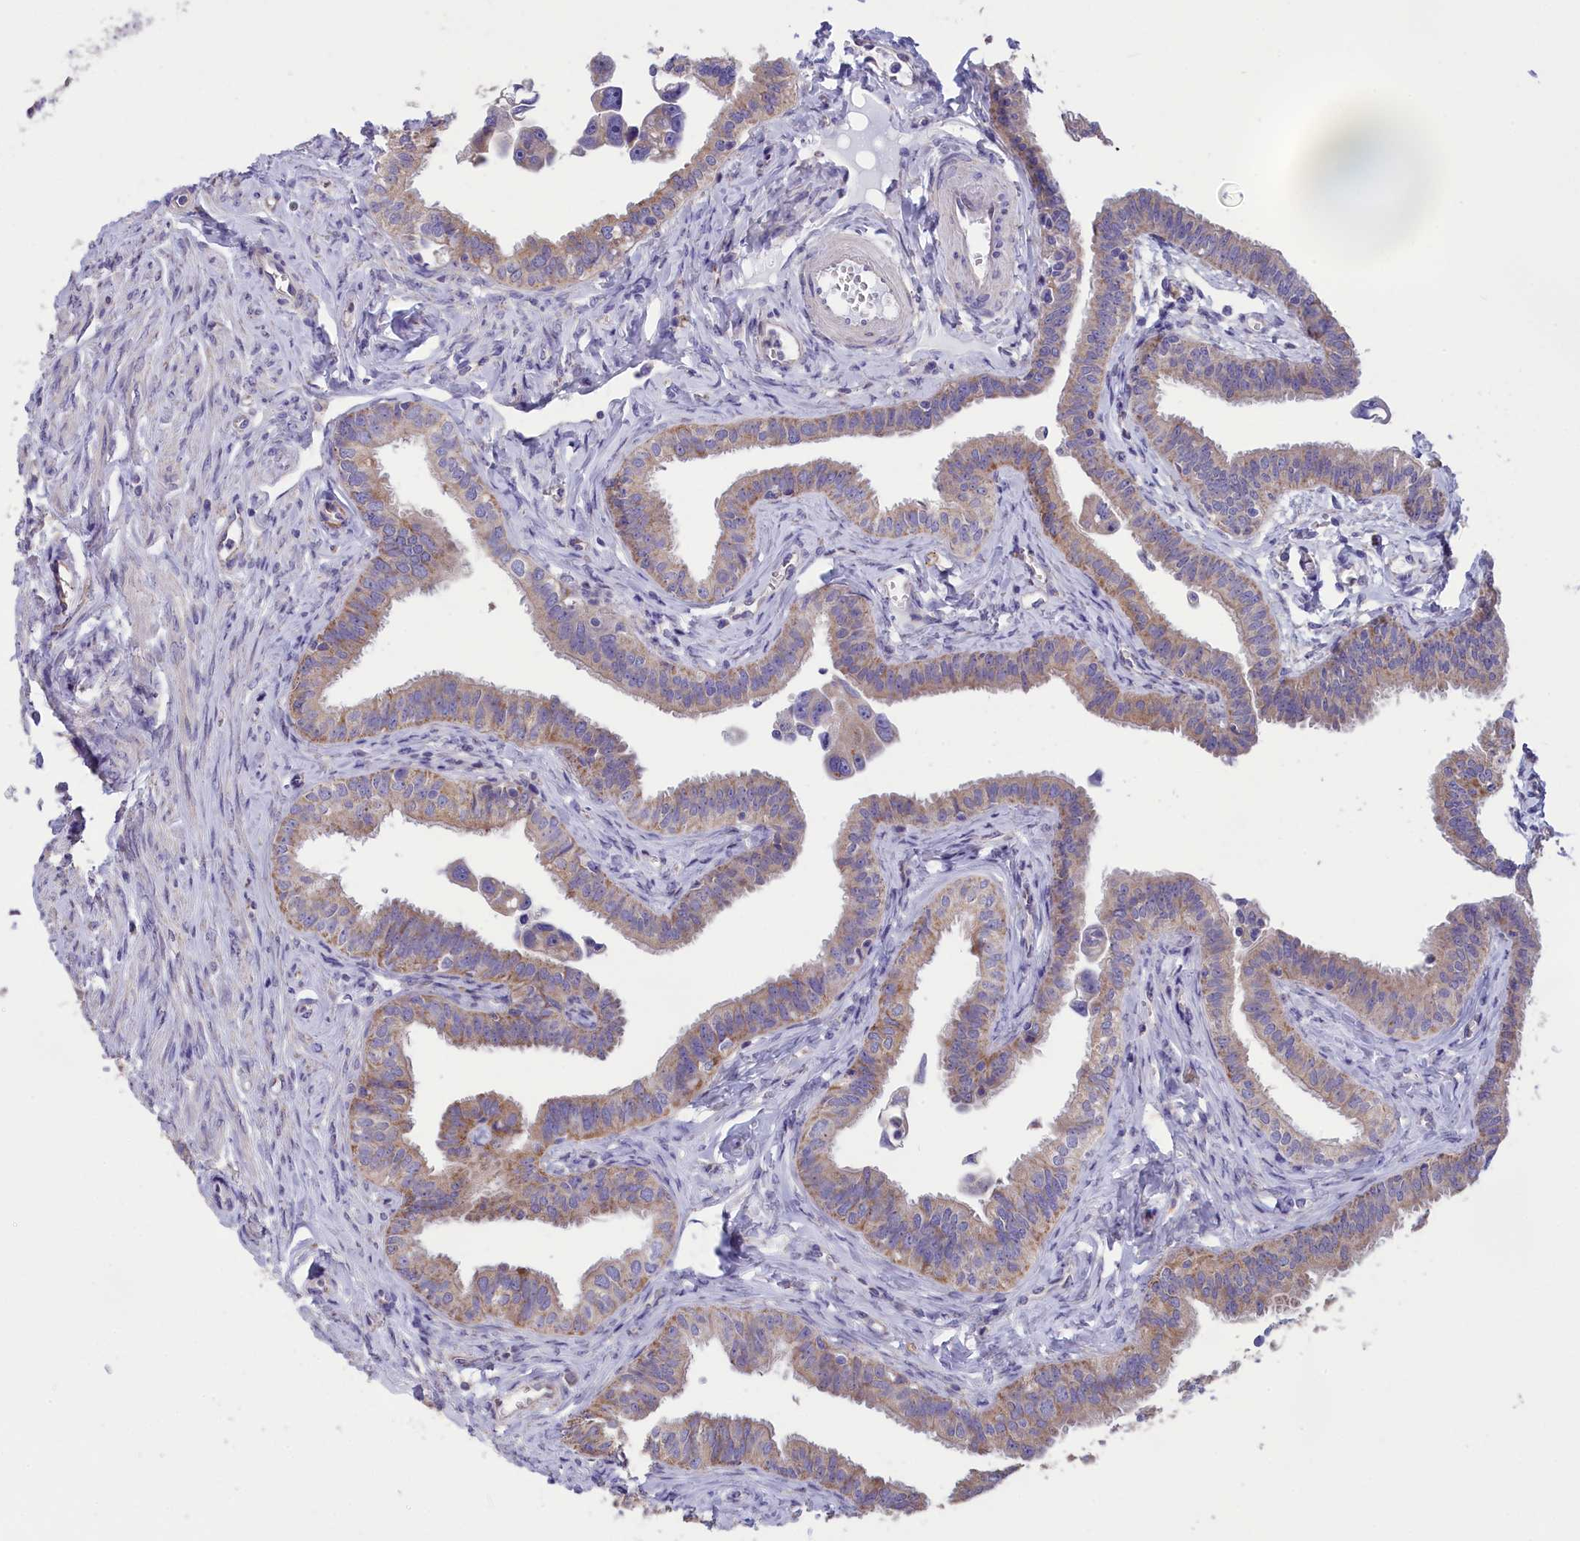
{"staining": {"intensity": "moderate", "quantity": "25%-75%", "location": "cytoplasmic/membranous"}, "tissue": "fallopian tube", "cell_type": "Glandular cells", "image_type": "normal", "snomed": [{"axis": "morphology", "description": "Normal tissue, NOS"}, {"axis": "morphology", "description": "Carcinoma, NOS"}, {"axis": "topography", "description": "Fallopian tube"}, {"axis": "topography", "description": "Ovary"}], "caption": "Unremarkable fallopian tube displays moderate cytoplasmic/membranous positivity in approximately 25%-75% of glandular cells The protein of interest is stained brown, and the nuclei are stained in blue (DAB IHC with brightfield microscopy, high magnification)..", "gene": "CYP2U1", "patient": {"sex": "female", "age": 59}}